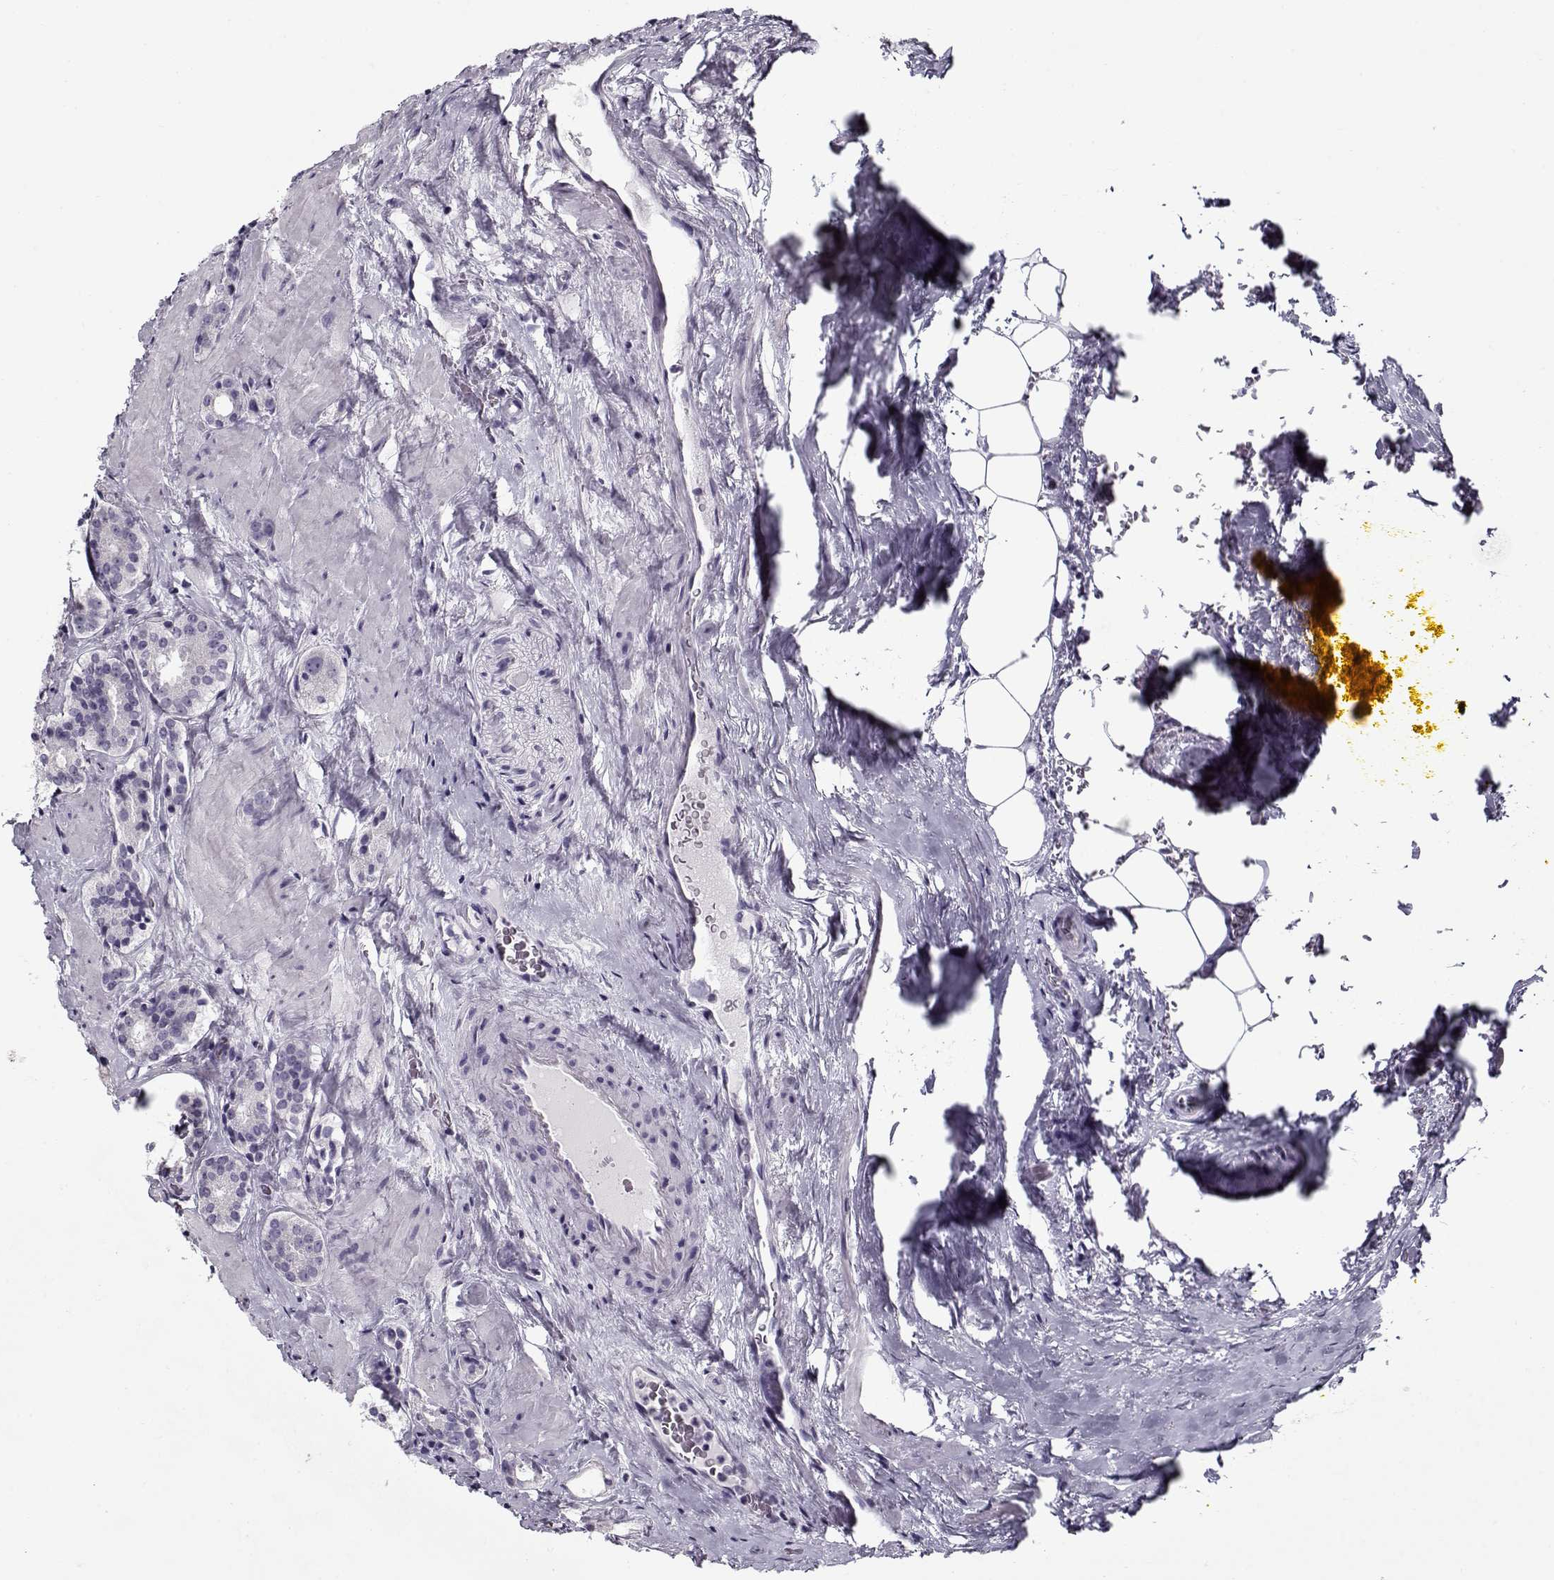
{"staining": {"intensity": "negative", "quantity": "none", "location": "none"}, "tissue": "prostate cancer", "cell_type": "Tumor cells", "image_type": "cancer", "snomed": [{"axis": "morphology", "description": "Adenocarcinoma, NOS"}, {"axis": "morphology", "description": "Adenocarcinoma, High grade"}, {"axis": "topography", "description": "Prostate"}], "caption": "Protein analysis of prostate adenocarcinoma (high-grade) exhibits no significant expression in tumor cells.", "gene": "GAGE2A", "patient": {"sex": "male", "age": 62}}